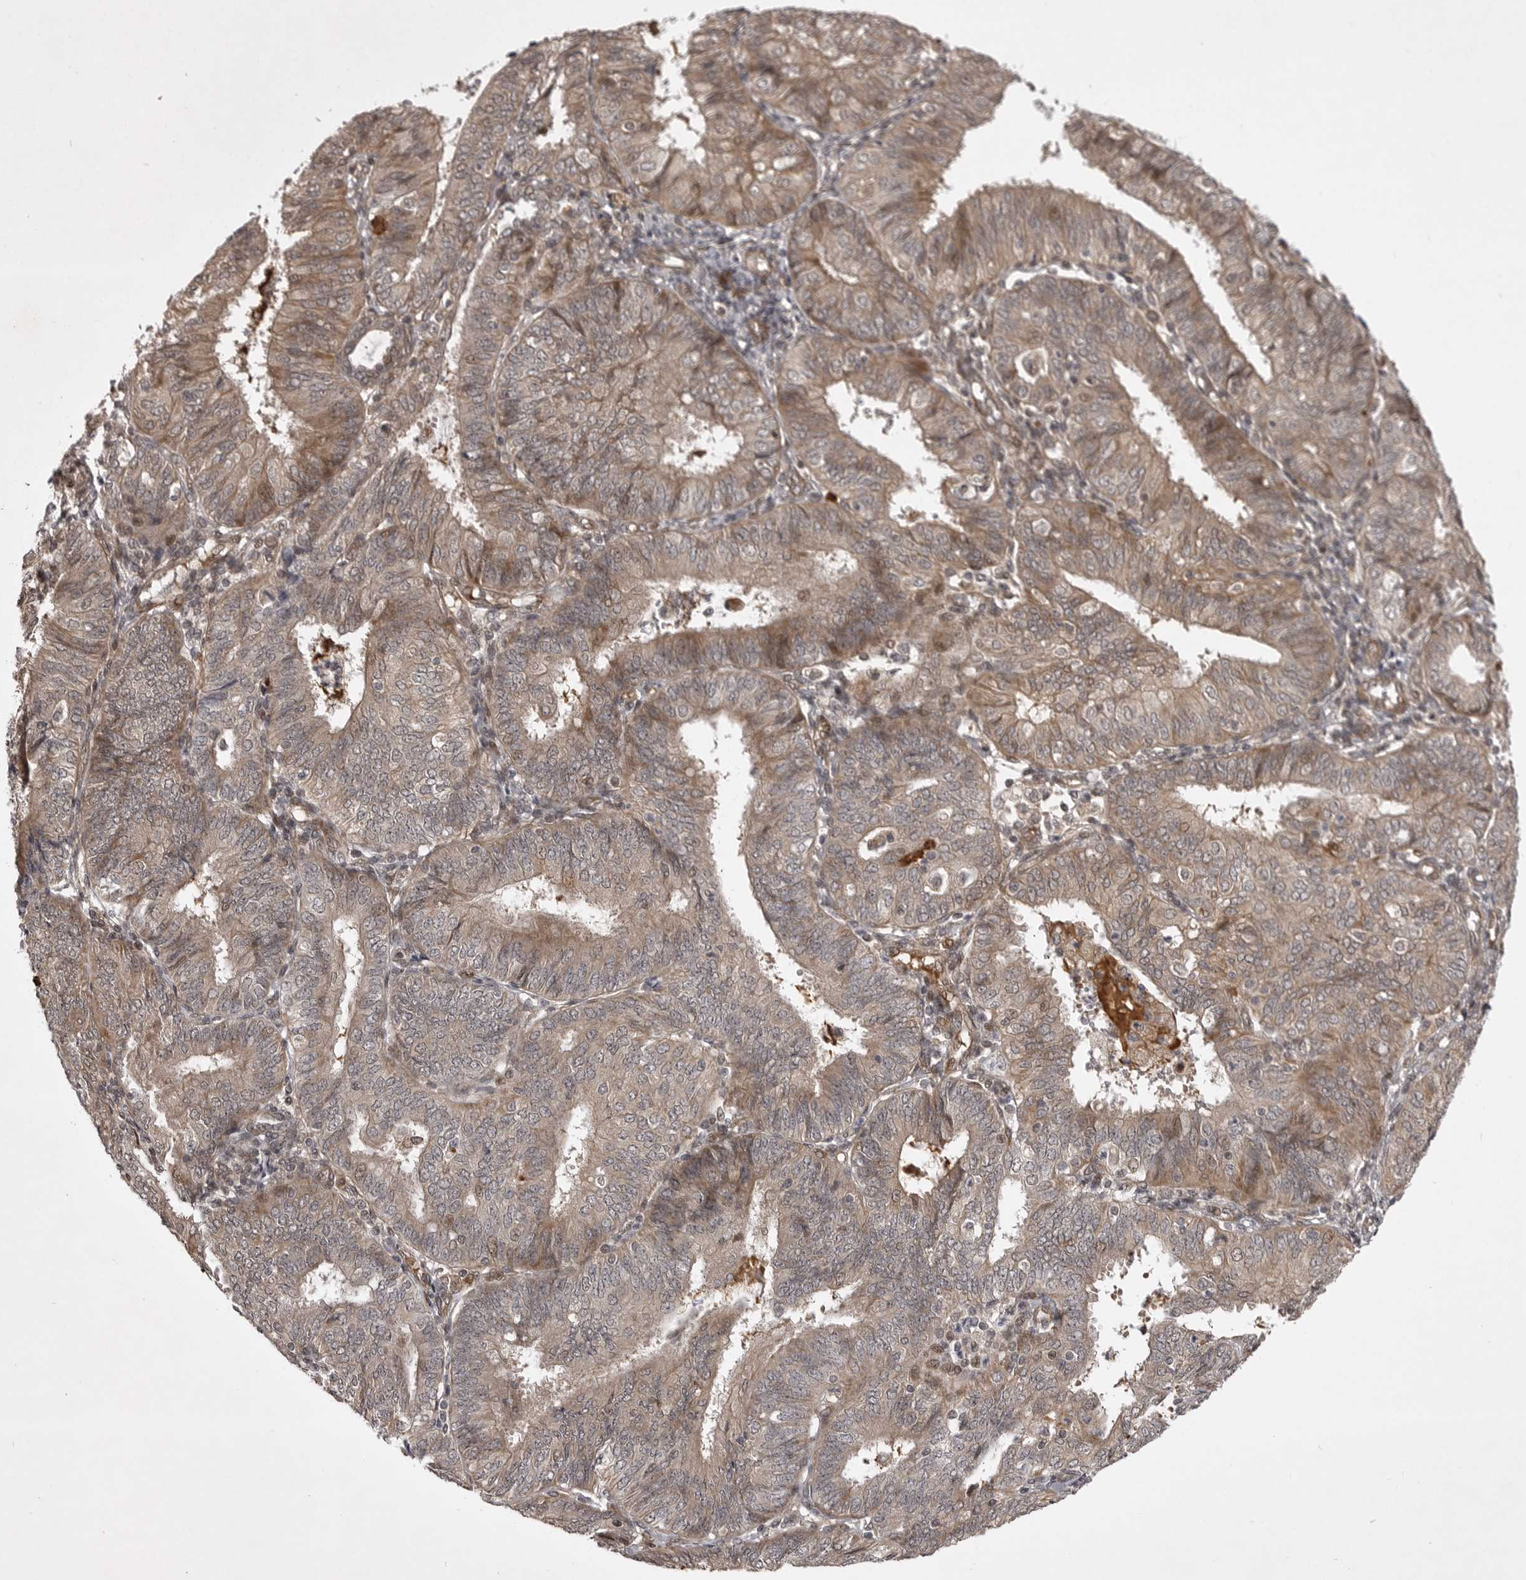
{"staining": {"intensity": "weak", "quantity": ">75%", "location": "cytoplasmic/membranous"}, "tissue": "endometrial cancer", "cell_type": "Tumor cells", "image_type": "cancer", "snomed": [{"axis": "morphology", "description": "Adenocarcinoma, NOS"}, {"axis": "topography", "description": "Endometrium"}], "caption": "Approximately >75% of tumor cells in human endometrial cancer (adenocarcinoma) exhibit weak cytoplasmic/membranous protein expression as visualized by brown immunohistochemical staining.", "gene": "SNX16", "patient": {"sex": "female", "age": 58}}